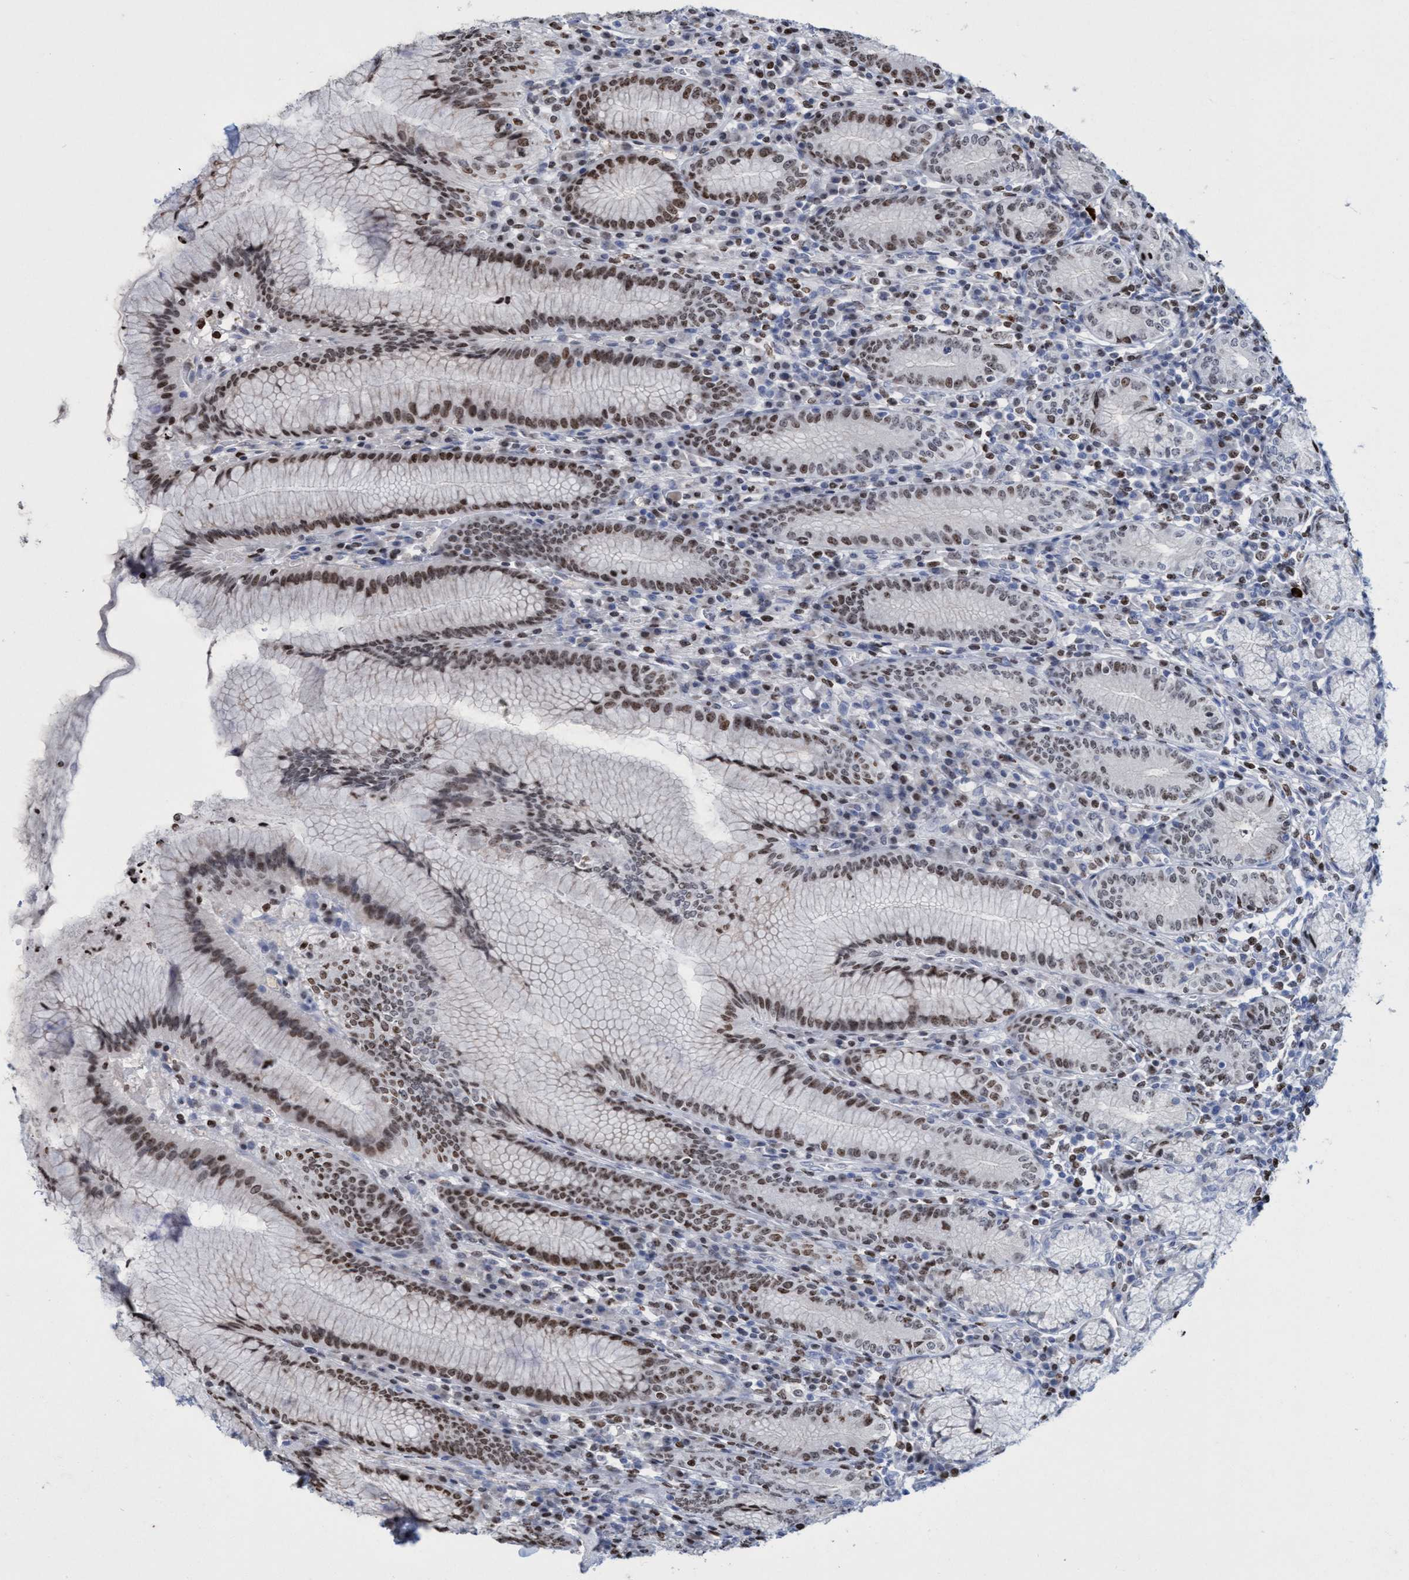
{"staining": {"intensity": "moderate", "quantity": "25%-75%", "location": "nuclear"}, "tissue": "stomach", "cell_type": "Glandular cells", "image_type": "normal", "snomed": [{"axis": "morphology", "description": "Normal tissue, NOS"}, {"axis": "topography", "description": "Stomach"}], "caption": "The image demonstrates a brown stain indicating the presence of a protein in the nuclear of glandular cells in stomach. The protein is stained brown, and the nuclei are stained in blue (DAB (3,3'-diaminobenzidine) IHC with brightfield microscopy, high magnification).", "gene": "CBX2", "patient": {"sex": "male", "age": 55}}